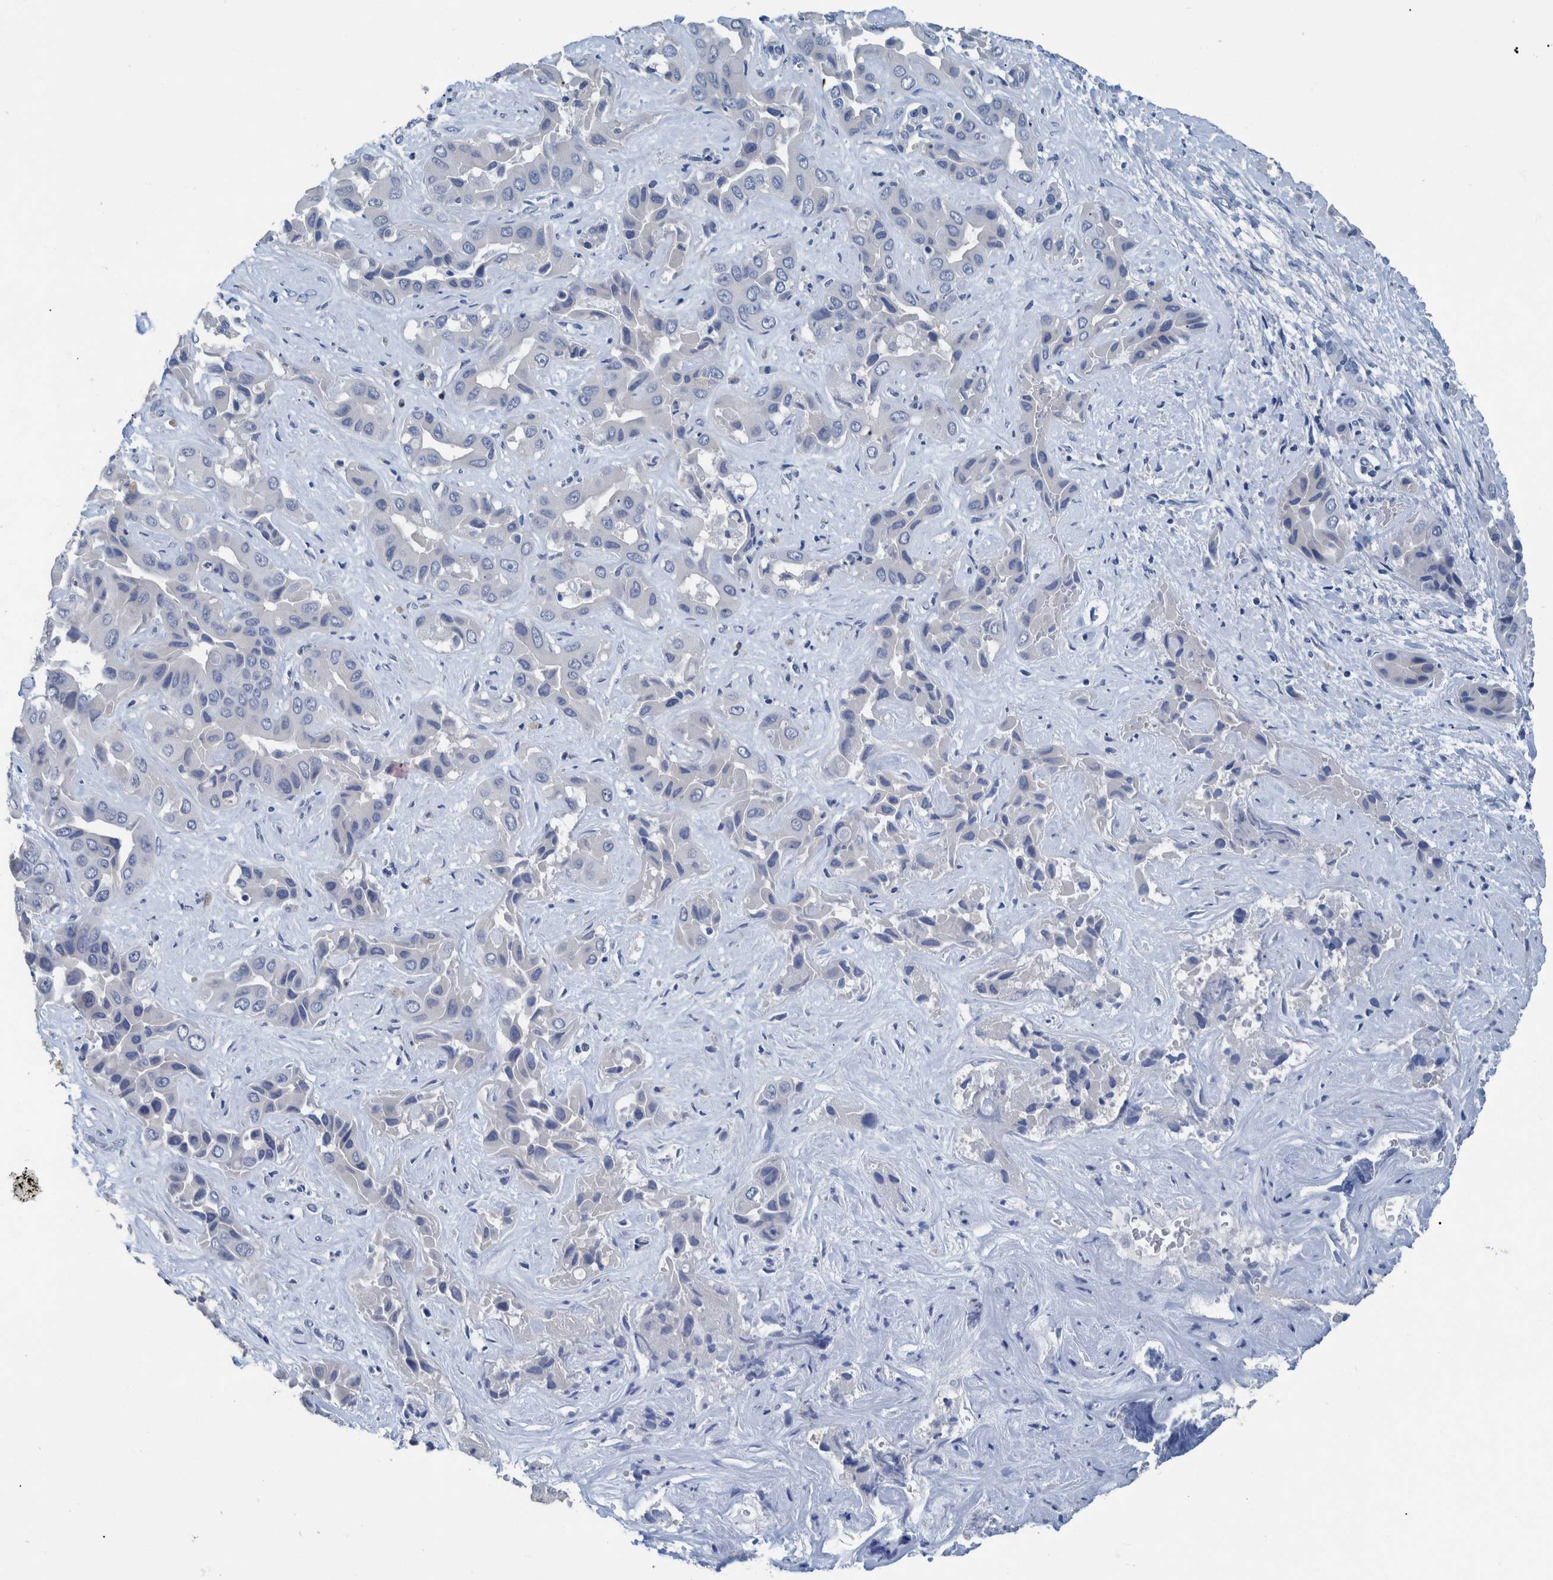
{"staining": {"intensity": "negative", "quantity": "none", "location": "none"}, "tissue": "liver cancer", "cell_type": "Tumor cells", "image_type": "cancer", "snomed": [{"axis": "morphology", "description": "Cholangiocarcinoma"}, {"axis": "topography", "description": "Liver"}], "caption": "DAB (3,3'-diaminobenzidine) immunohistochemical staining of human cholangiocarcinoma (liver) displays no significant staining in tumor cells.", "gene": "IDO1", "patient": {"sex": "female", "age": 52}}